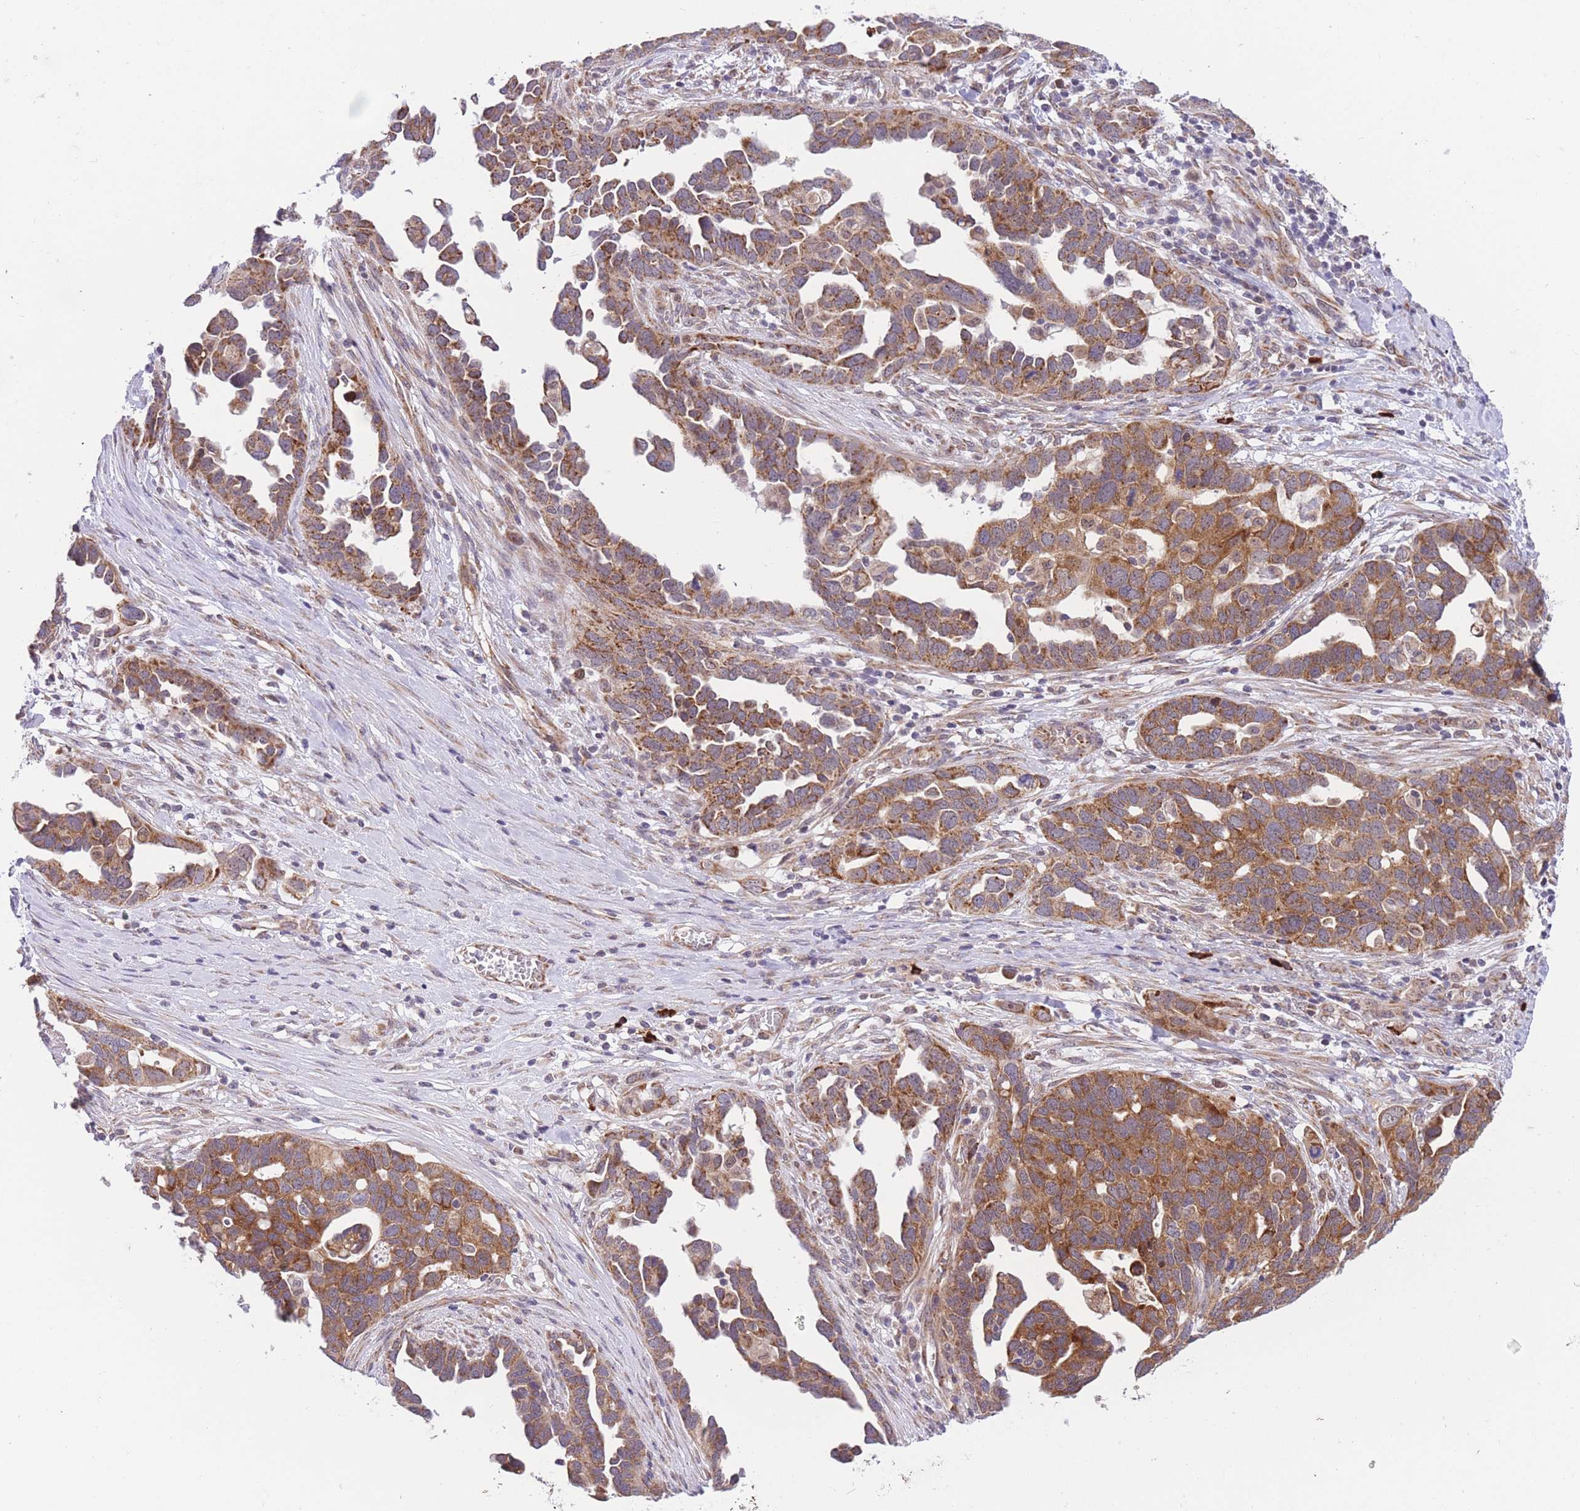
{"staining": {"intensity": "moderate", "quantity": ">75%", "location": "cytoplasmic/membranous"}, "tissue": "ovarian cancer", "cell_type": "Tumor cells", "image_type": "cancer", "snomed": [{"axis": "morphology", "description": "Cystadenocarcinoma, serous, NOS"}, {"axis": "topography", "description": "Ovary"}], "caption": "Moderate cytoplasmic/membranous expression is appreciated in approximately >75% of tumor cells in serous cystadenocarcinoma (ovarian). The protein is stained brown, and the nuclei are stained in blue (DAB (3,3'-diaminobenzidine) IHC with brightfield microscopy, high magnification).", "gene": "EXOSC8", "patient": {"sex": "female", "age": 54}}